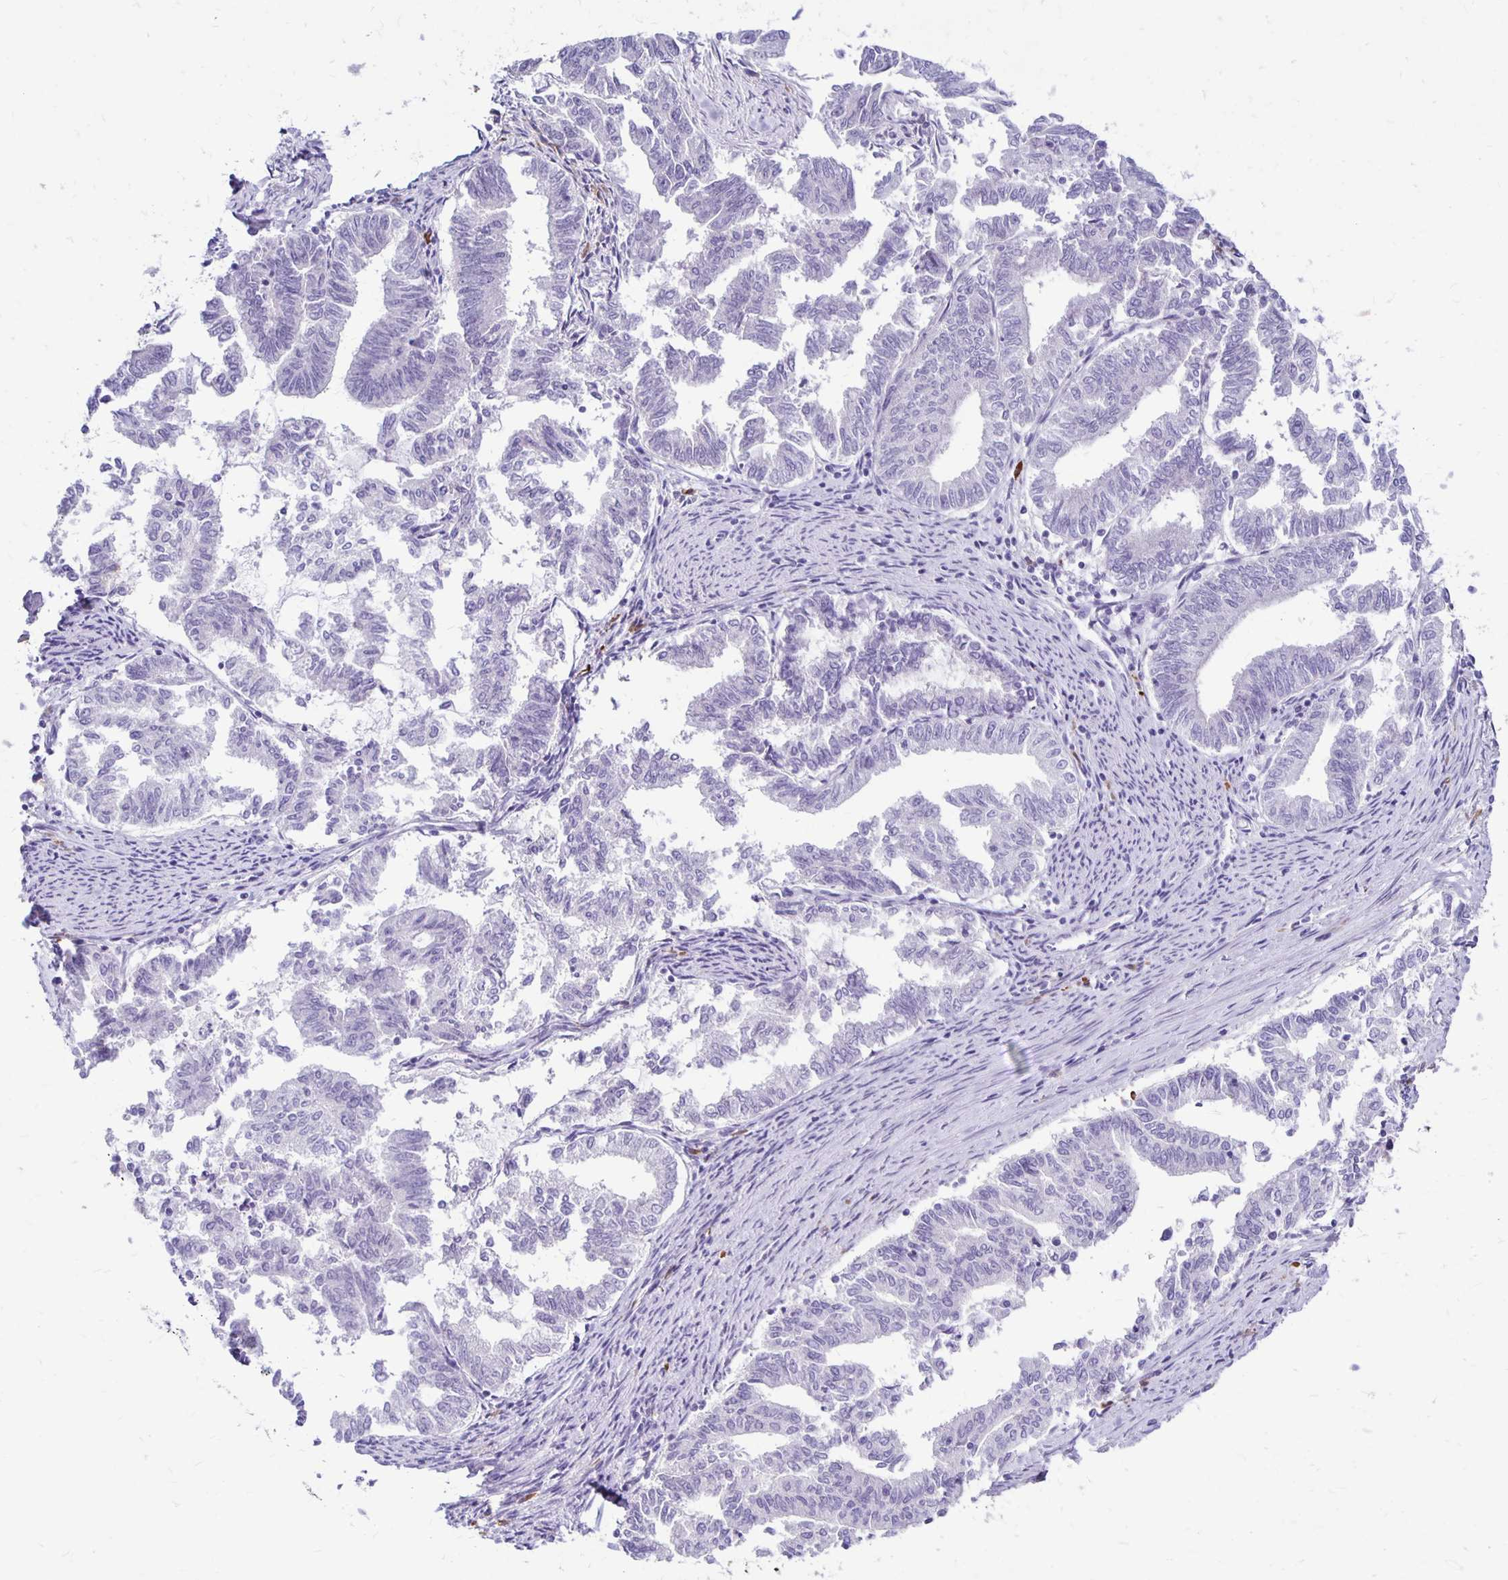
{"staining": {"intensity": "negative", "quantity": "none", "location": "none"}, "tissue": "endometrial cancer", "cell_type": "Tumor cells", "image_type": "cancer", "snomed": [{"axis": "morphology", "description": "Adenocarcinoma, NOS"}, {"axis": "topography", "description": "Endometrium"}], "caption": "Human endometrial cancer (adenocarcinoma) stained for a protein using IHC demonstrates no expression in tumor cells.", "gene": "FNTB", "patient": {"sex": "female", "age": 79}}